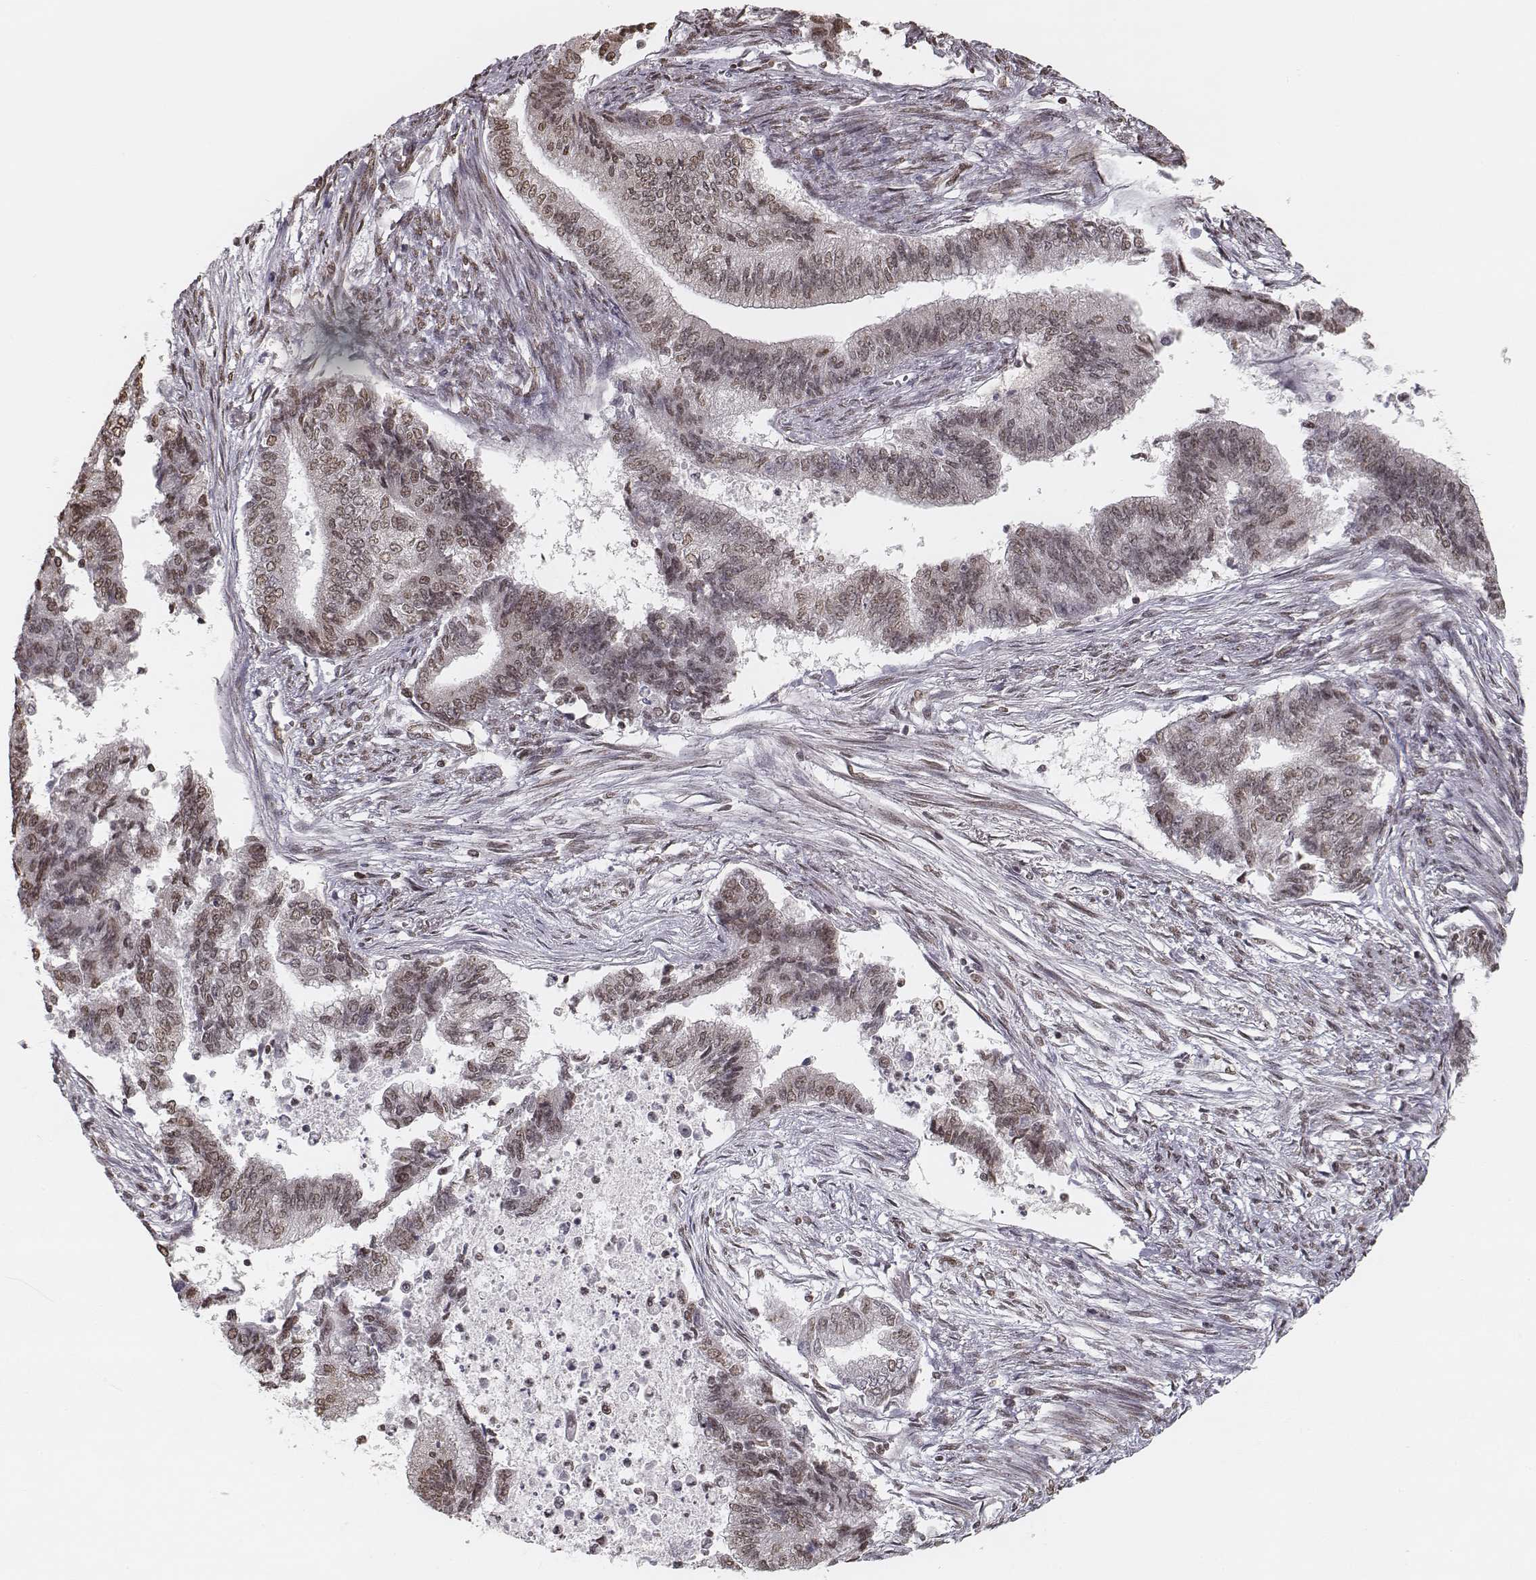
{"staining": {"intensity": "moderate", "quantity": ">75%", "location": "nuclear"}, "tissue": "endometrial cancer", "cell_type": "Tumor cells", "image_type": "cancer", "snomed": [{"axis": "morphology", "description": "Adenocarcinoma, NOS"}, {"axis": "topography", "description": "Endometrium"}], "caption": "Tumor cells exhibit medium levels of moderate nuclear expression in about >75% of cells in endometrial adenocarcinoma.", "gene": "HMGA2", "patient": {"sex": "female", "age": 65}}